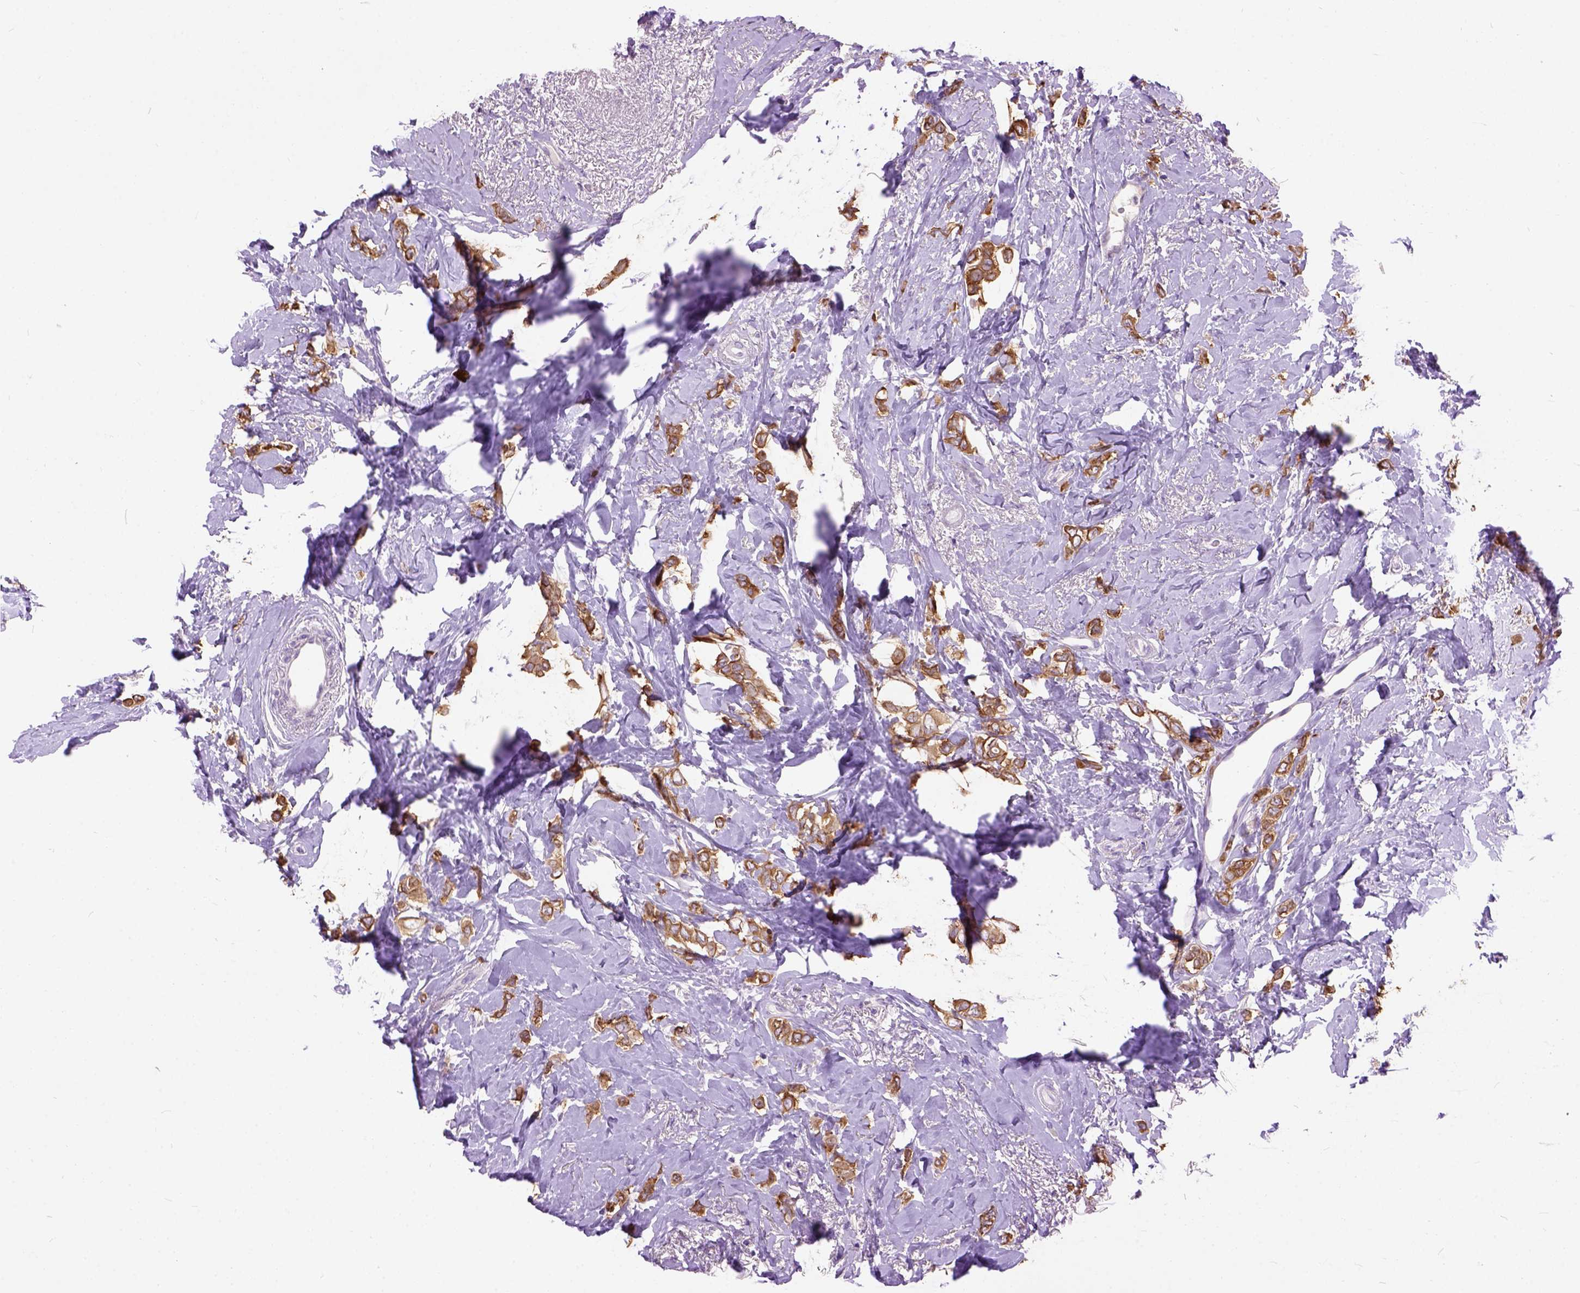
{"staining": {"intensity": "moderate", "quantity": ">75%", "location": "cytoplasmic/membranous"}, "tissue": "breast cancer", "cell_type": "Tumor cells", "image_type": "cancer", "snomed": [{"axis": "morphology", "description": "Lobular carcinoma"}, {"axis": "topography", "description": "Breast"}], "caption": "Breast cancer (lobular carcinoma) stained for a protein reveals moderate cytoplasmic/membranous positivity in tumor cells. The staining was performed using DAB to visualize the protein expression in brown, while the nuclei were stained in blue with hematoxylin (Magnification: 20x).", "gene": "MAPT", "patient": {"sex": "female", "age": 66}}